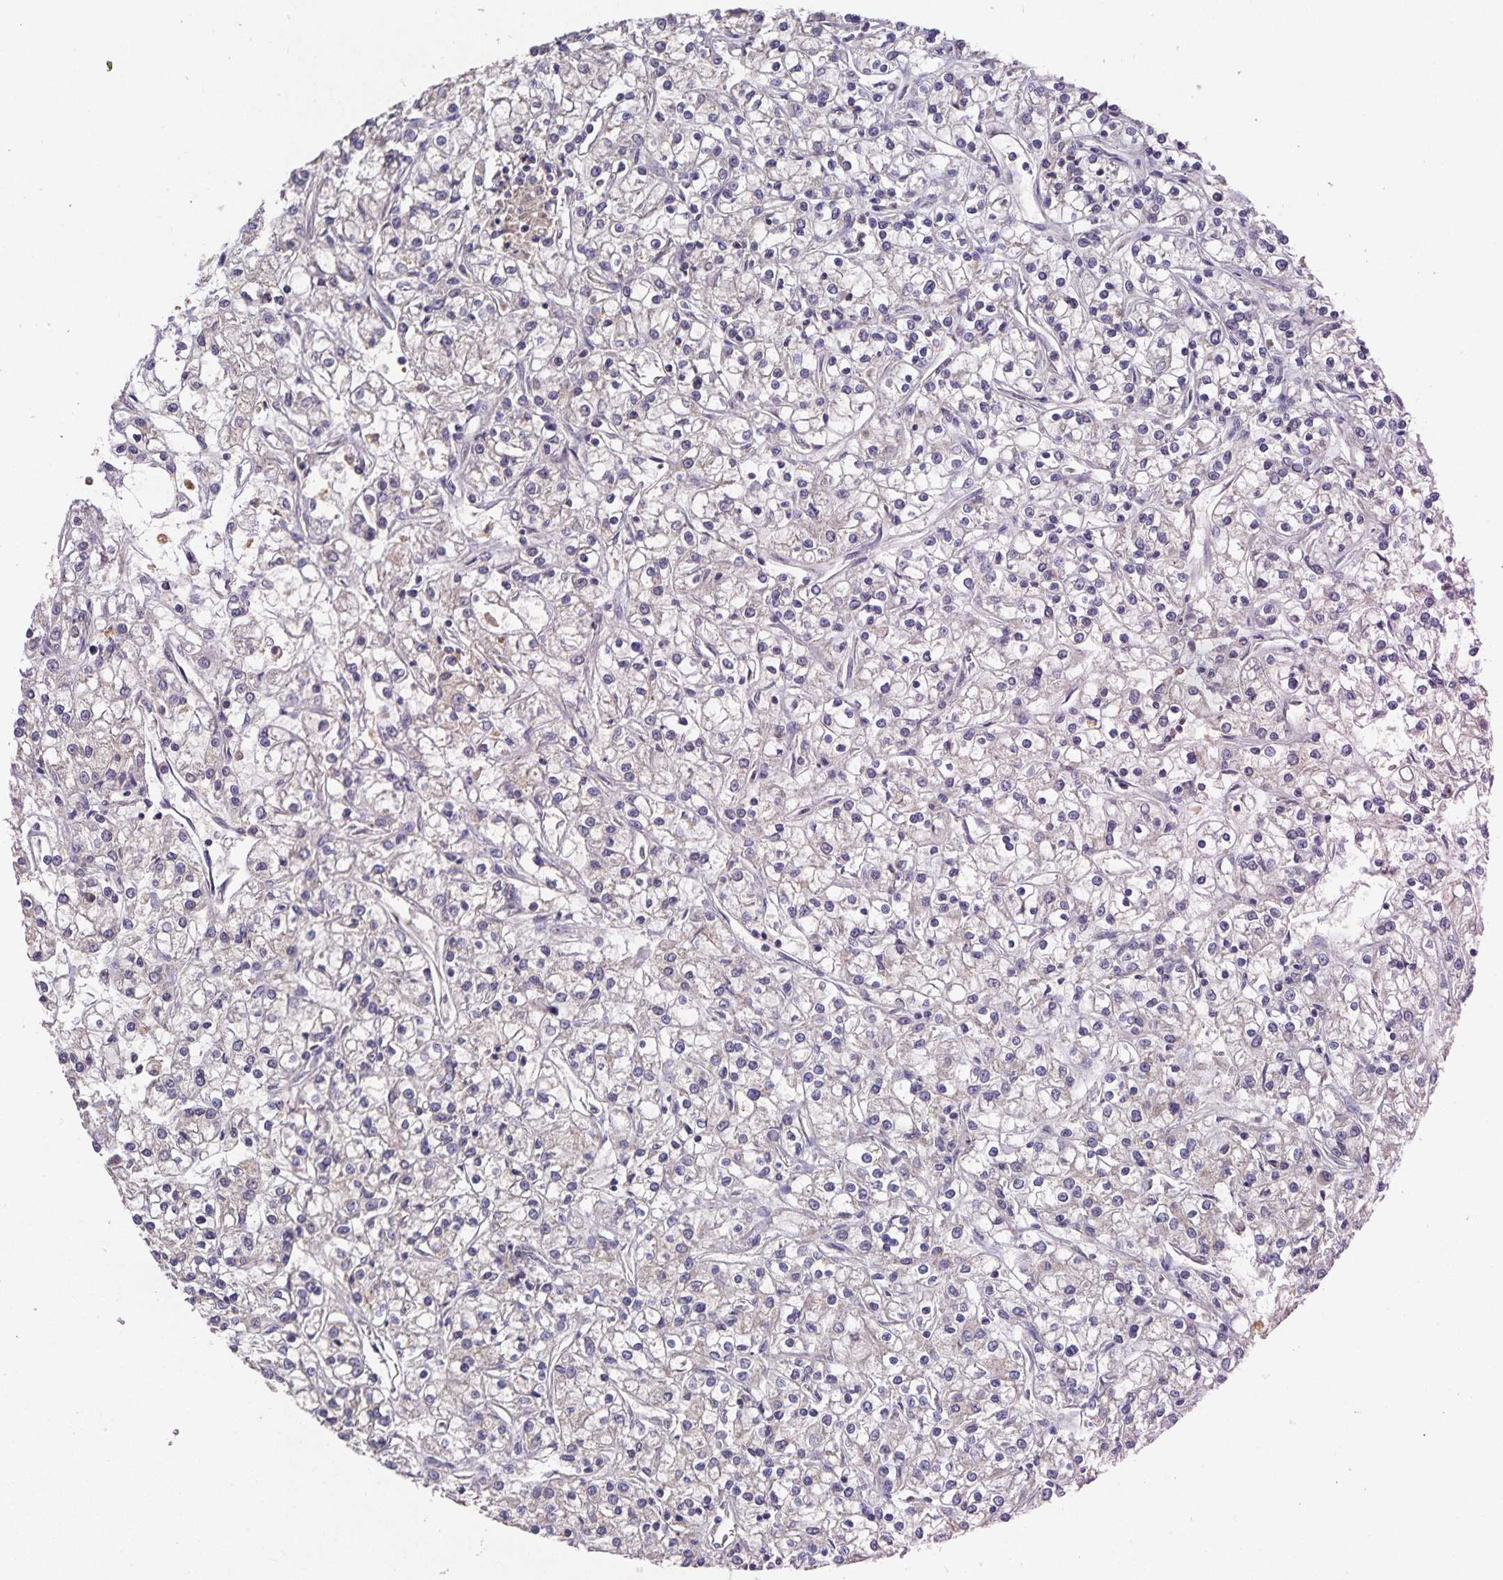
{"staining": {"intensity": "negative", "quantity": "none", "location": "none"}, "tissue": "renal cancer", "cell_type": "Tumor cells", "image_type": "cancer", "snomed": [{"axis": "morphology", "description": "Adenocarcinoma, NOS"}, {"axis": "topography", "description": "Kidney"}], "caption": "Tumor cells are negative for brown protein staining in adenocarcinoma (renal).", "gene": "HEPN1", "patient": {"sex": "female", "age": 59}}